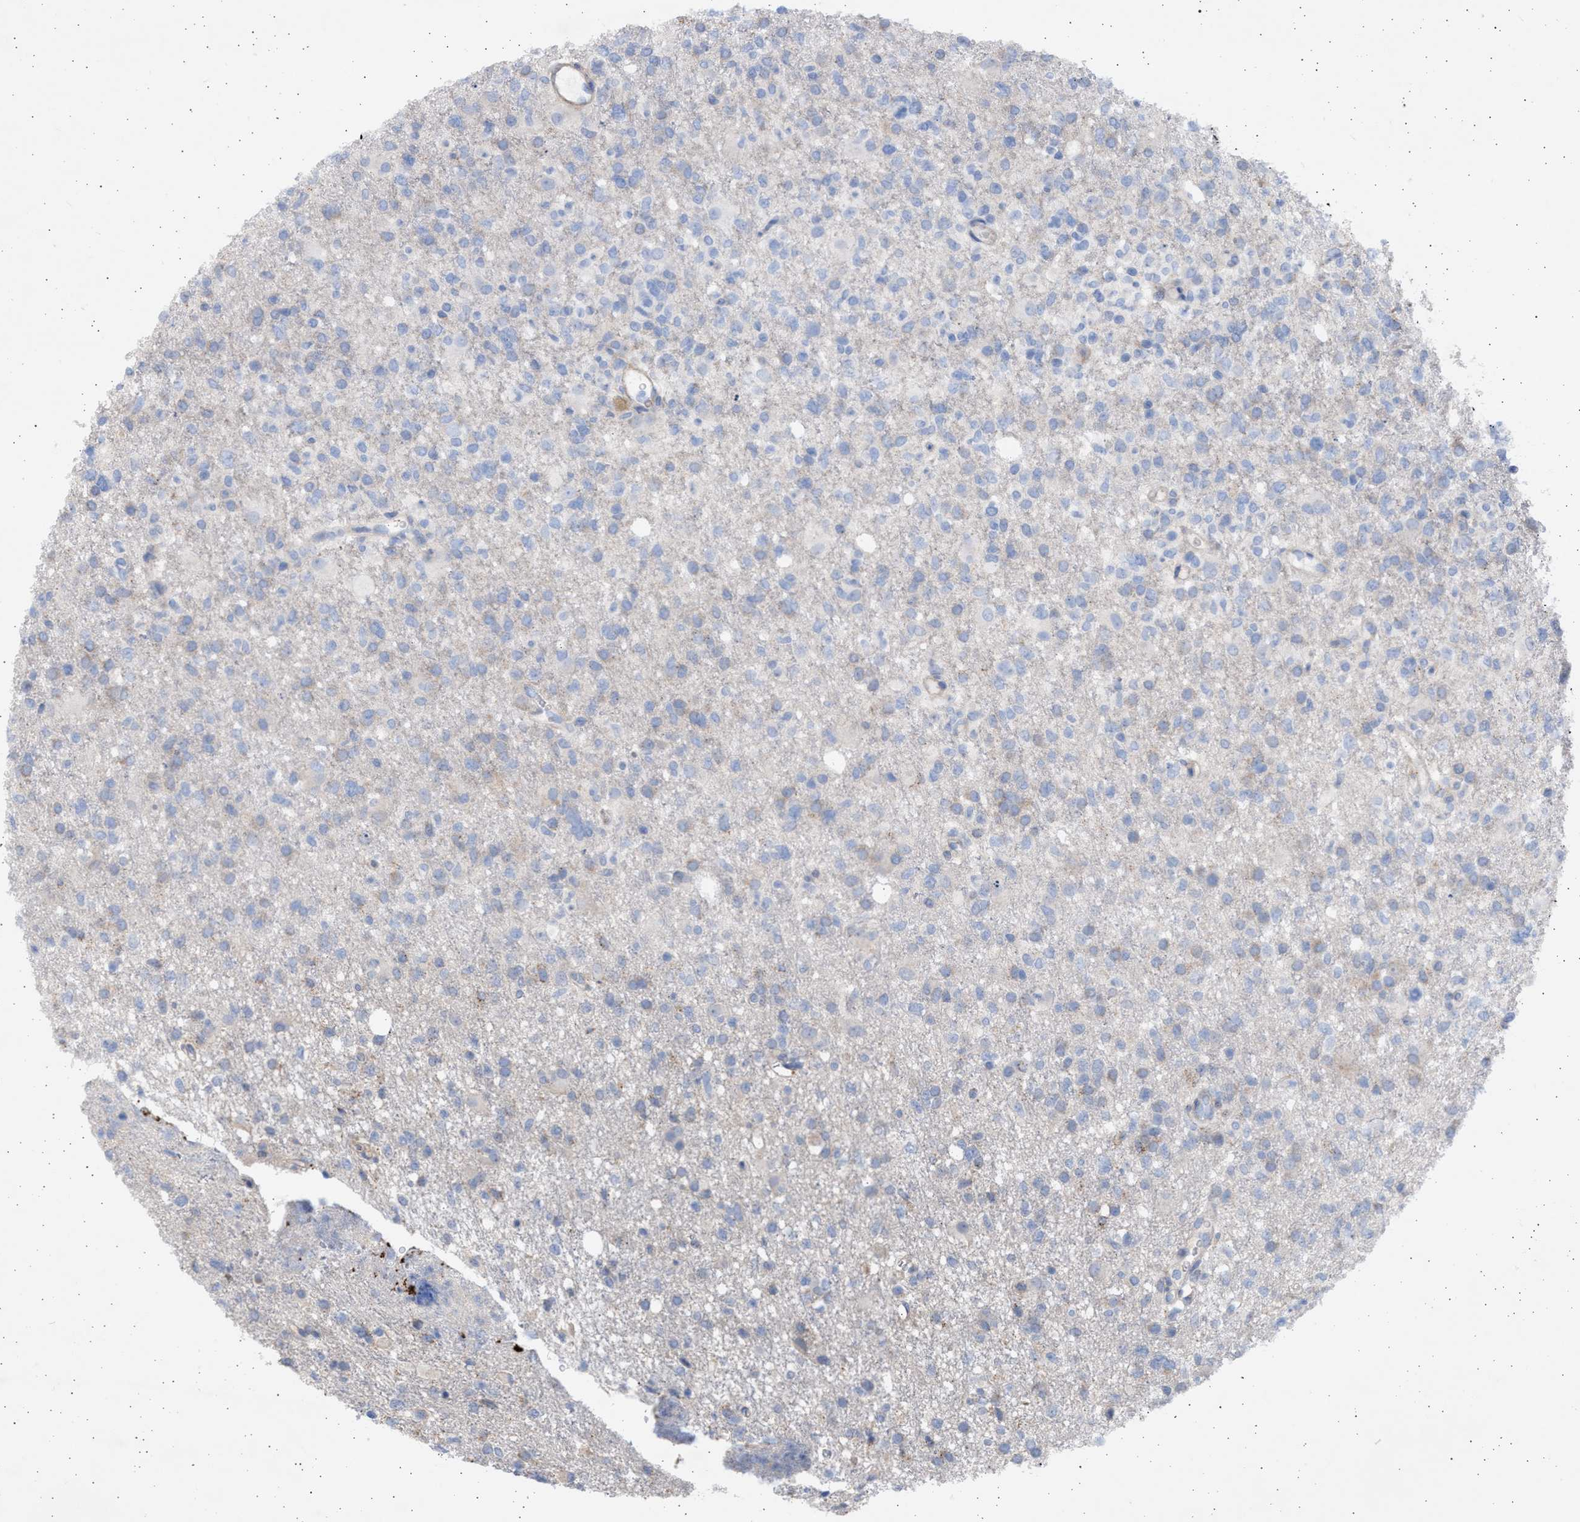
{"staining": {"intensity": "negative", "quantity": "none", "location": "none"}, "tissue": "glioma", "cell_type": "Tumor cells", "image_type": "cancer", "snomed": [{"axis": "morphology", "description": "Glioma, malignant, High grade"}, {"axis": "topography", "description": "Brain"}], "caption": "DAB immunohistochemical staining of human malignant high-grade glioma reveals no significant staining in tumor cells.", "gene": "NBR1", "patient": {"sex": "female", "age": 57}}